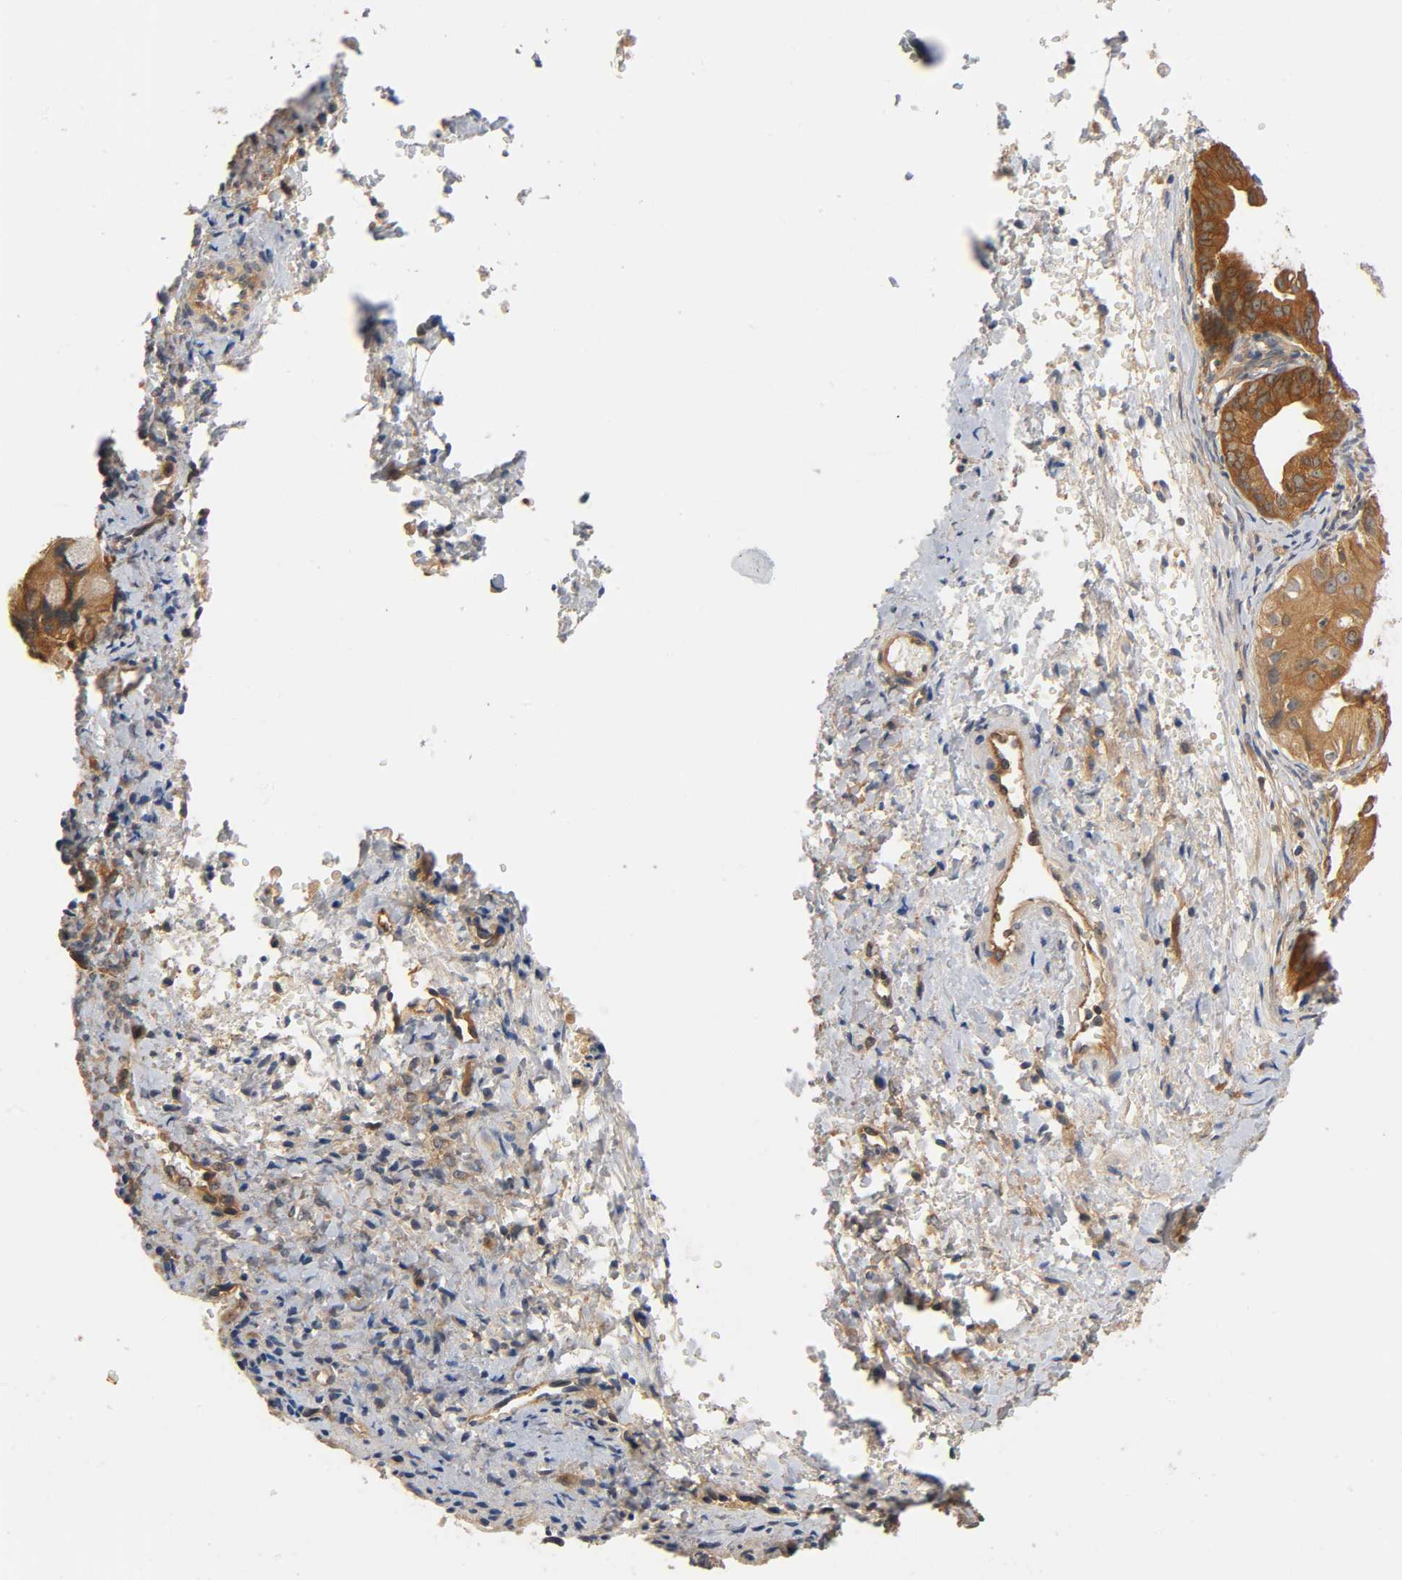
{"staining": {"intensity": "strong", "quantity": ">75%", "location": "cytoplasmic/membranous"}, "tissue": "ovarian cancer", "cell_type": "Tumor cells", "image_type": "cancer", "snomed": [{"axis": "morphology", "description": "Cystadenocarcinoma, mucinous, NOS"}, {"axis": "topography", "description": "Ovary"}], "caption": "Strong cytoplasmic/membranous staining is present in approximately >75% of tumor cells in mucinous cystadenocarcinoma (ovarian). (IHC, brightfield microscopy, high magnification).", "gene": "PRKAB1", "patient": {"sex": "female", "age": 36}}